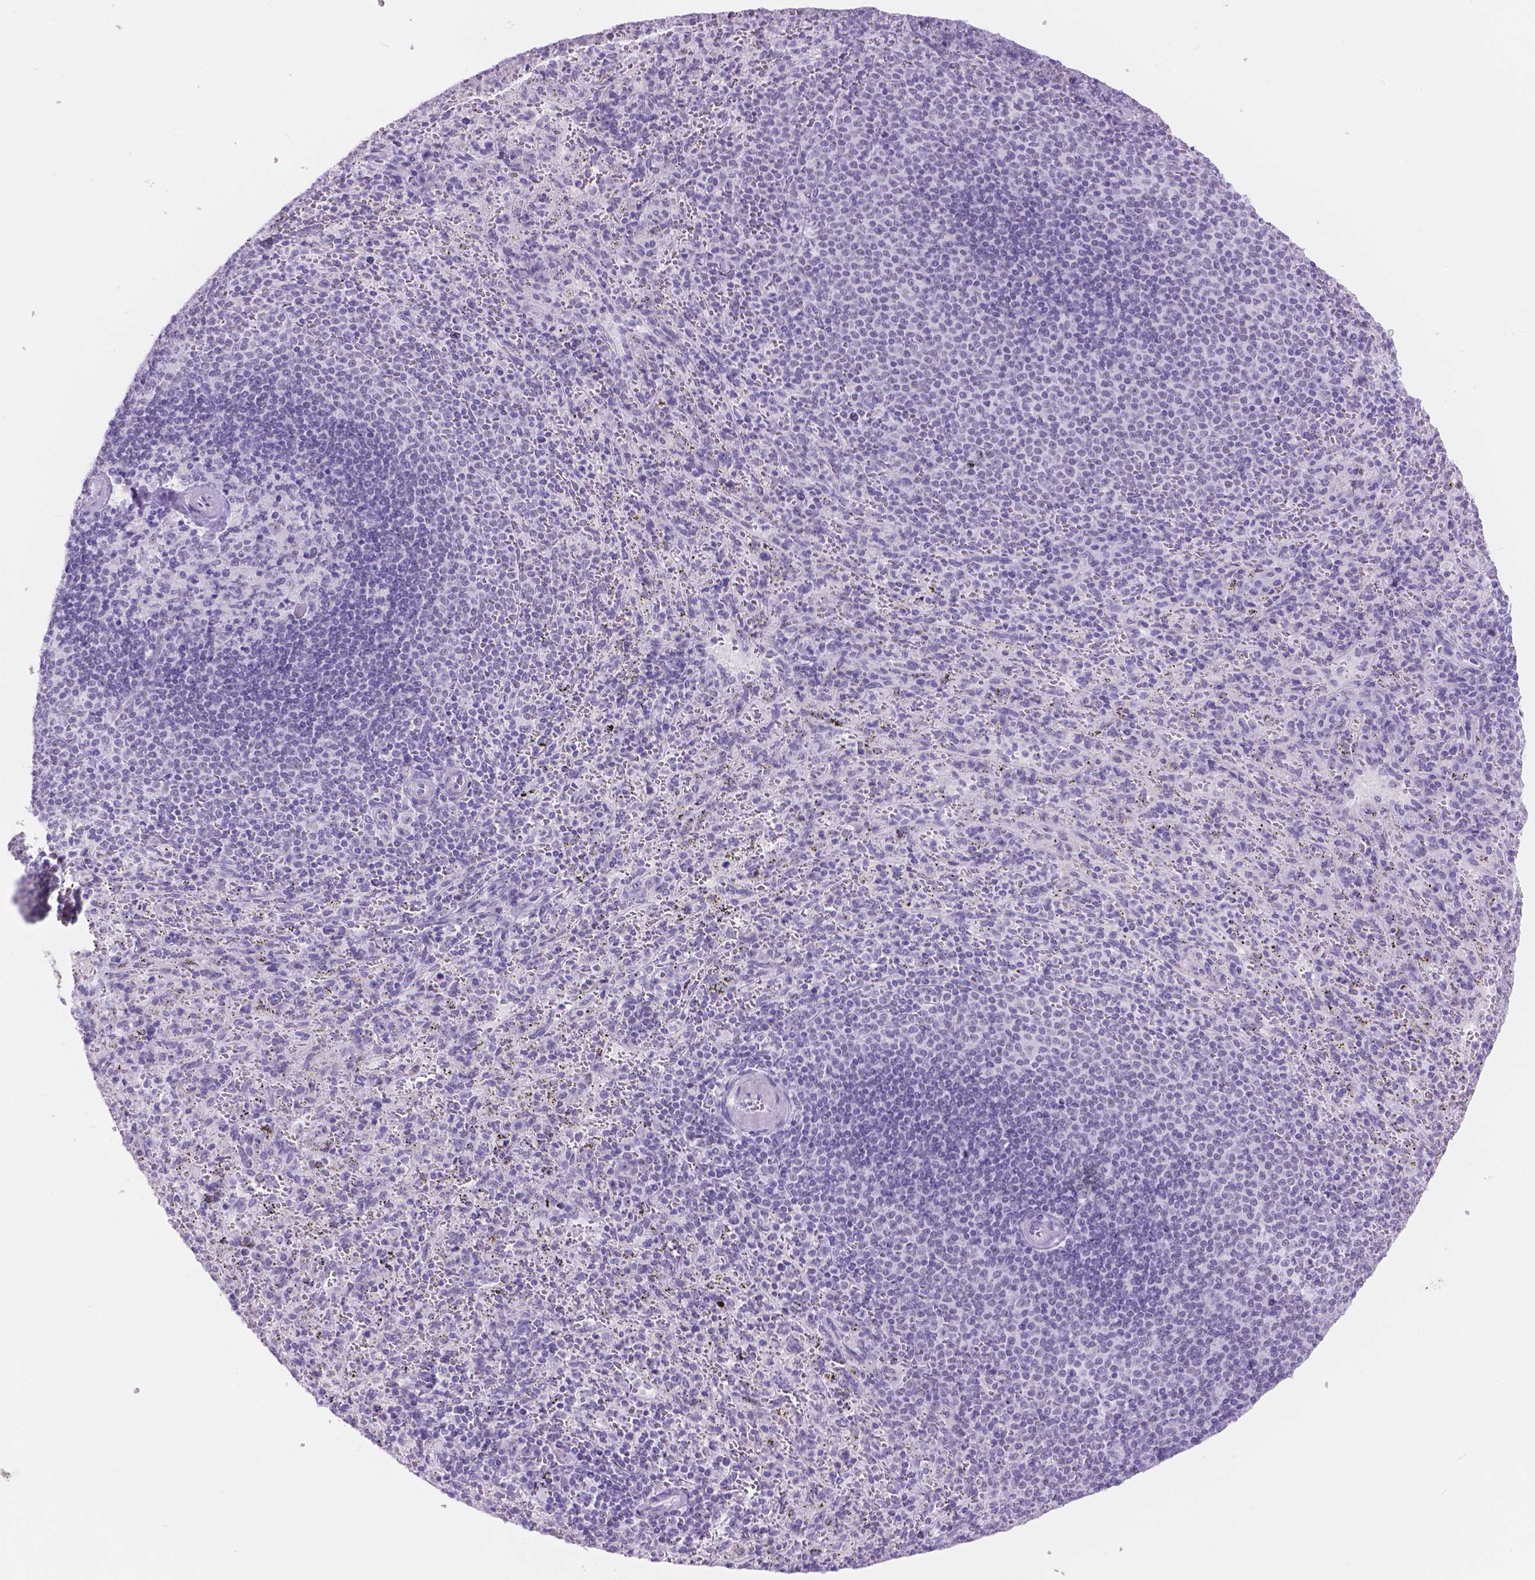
{"staining": {"intensity": "negative", "quantity": "none", "location": "none"}, "tissue": "spleen", "cell_type": "Cells in red pulp", "image_type": "normal", "snomed": [{"axis": "morphology", "description": "Normal tissue, NOS"}, {"axis": "topography", "description": "Spleen"}], "caption": "A high-resolution photomicrograph shows immunohistochemistry (IHC) staining of normal spleen, which demonstrates no significant positivity in cells in red pulp. (Immunohistochemistry, brightfield microscopy, high magnification).", "gene": "DCC", "patient": {"sex": "male", "age": 57}}